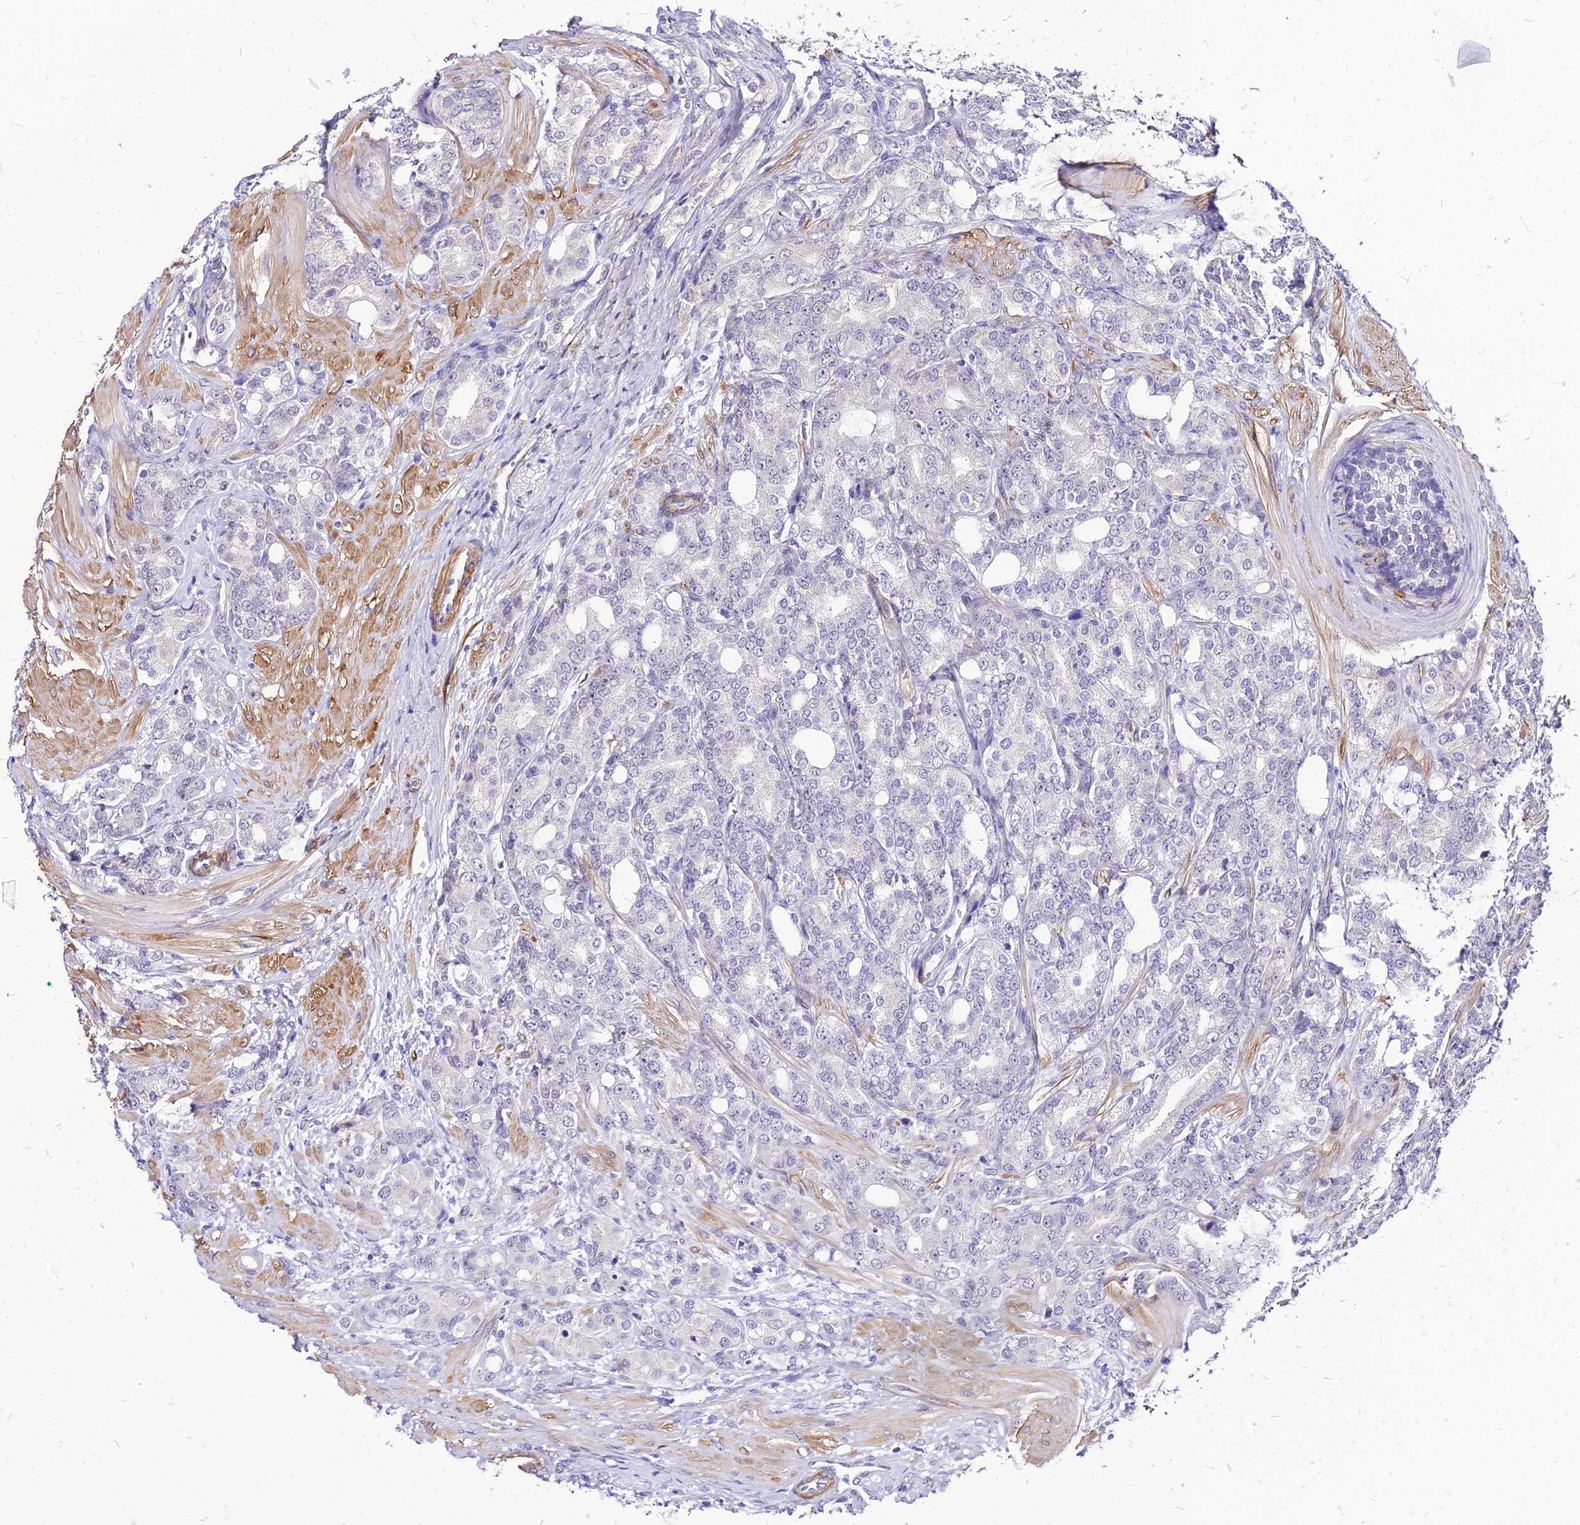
{"staining": {"intensity": "negative", "quantity": "none", "location": "none"}, "tissue": "prostate cancer", "cell_type": "Tumor cells", "image_type": "cancer", "snomed": [{"axis": "morphology", "description": "Adenocarcinoma, High grade"}, {"axis": "topography", "description": "Prostate"}], "caption": "Protein analysis of prostate adenocarcinoma (high-grade) demonstrates no significant expression in tumor cells. Brightfield microscopy of immunohistochemistry (IHC) stained with DAB (3,3'-diaminobenzidine) (brown) and hematoxylin (blue), captured at high magnification.", "gene": "YEATS2", "patient": {"sex": "male", "age": 62}}